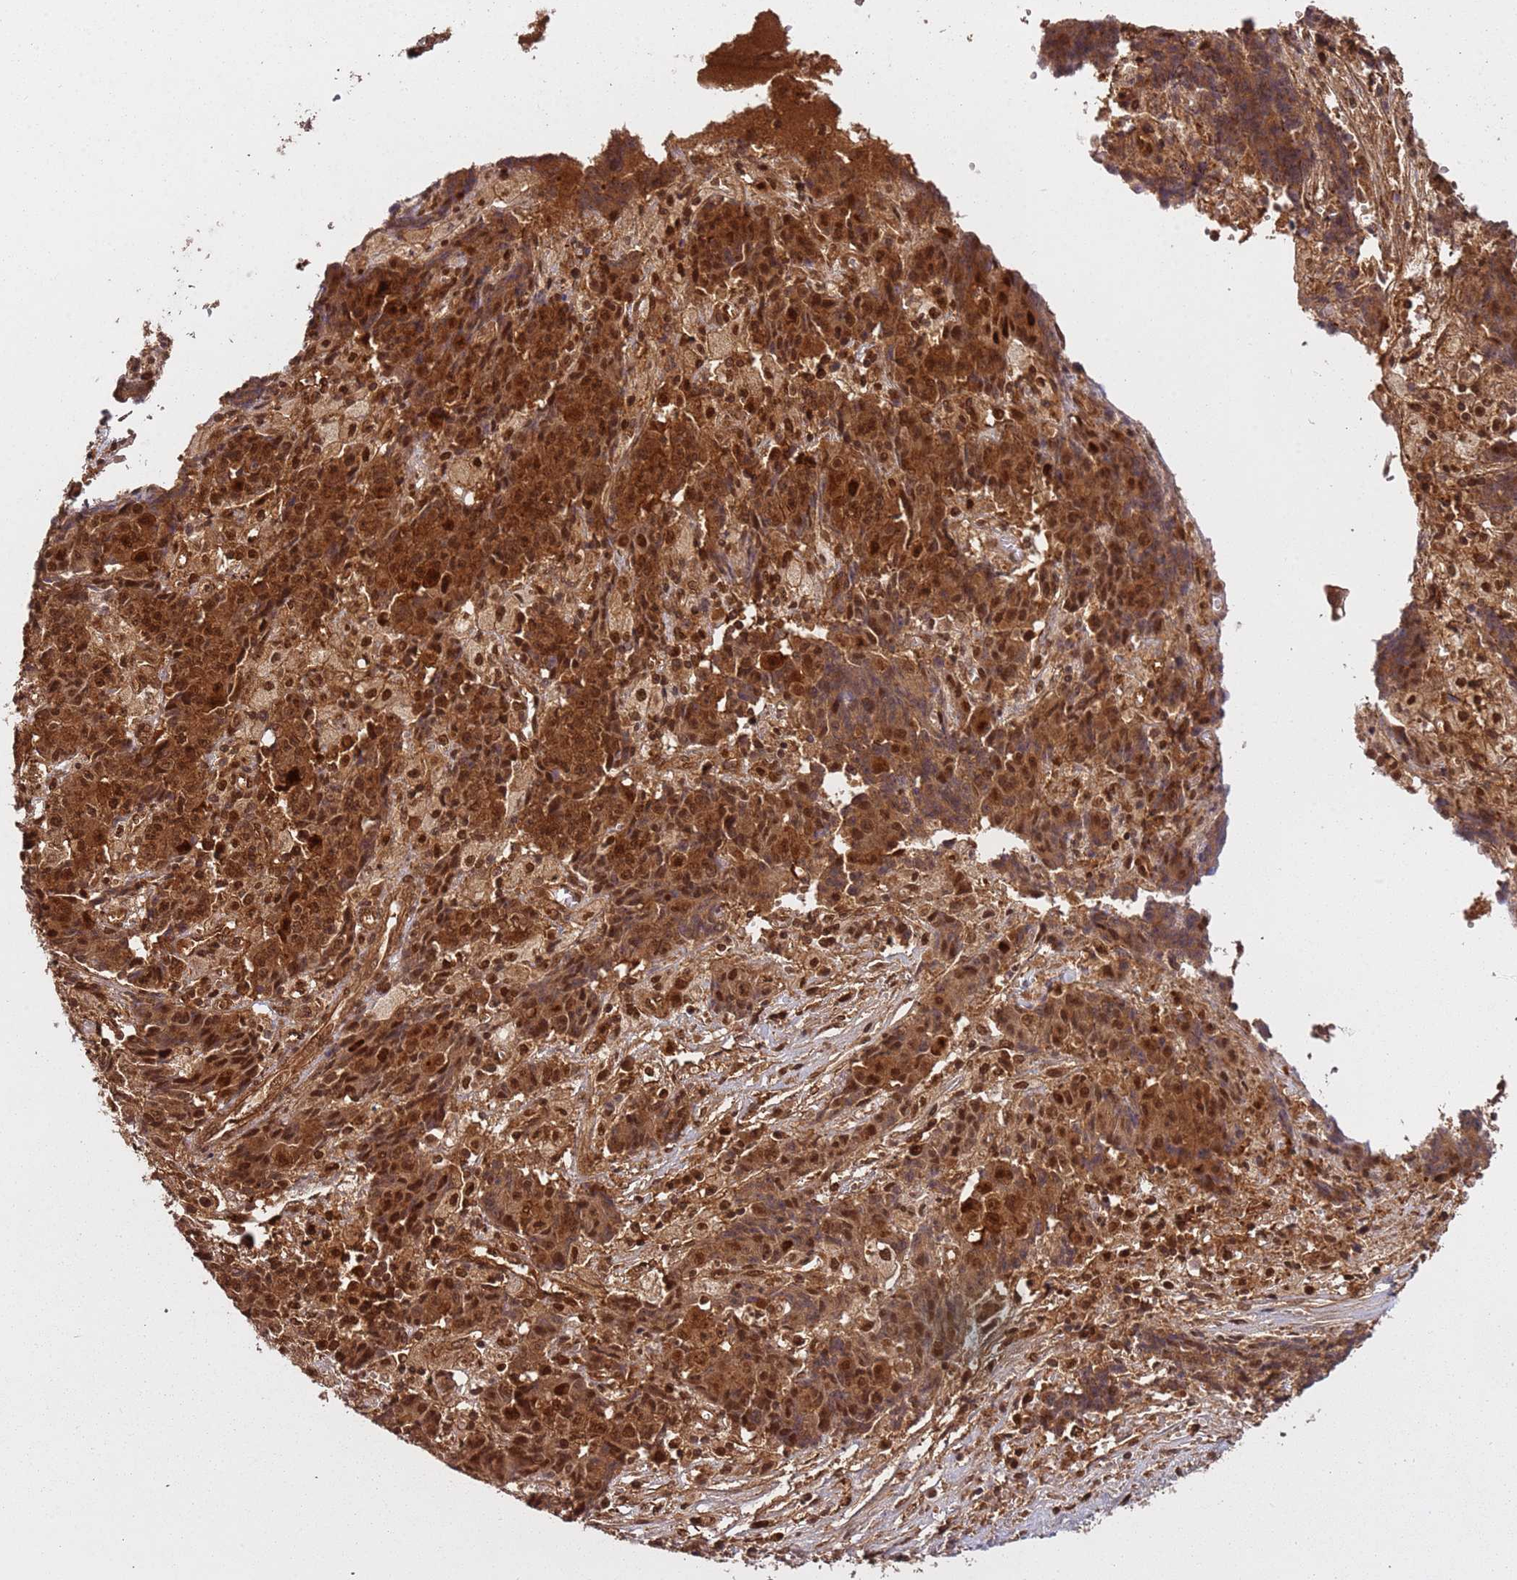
{"staining": {"intensity": "strong", "quantity": ">75%", "location": "cytoplasmic/membranous,nuclear"}, "tissue": "ovarian cancer", "cell_type": "Tumor cells", "image_type": "cancer", "snomed": [{"axis": "morphology", "description": "Carcinoma, endometroid"}, {"axis": "topography", "description": "Ovary"}], "caption": "A high amount of strong cytoplasmic/membranous and nuclear expression is seen in approximately >75% of tumor cells in endometroid carcinoma (ovarian) tissue.", "gene": "PGLS", "patient": {"sex": "female", "age": 42}}